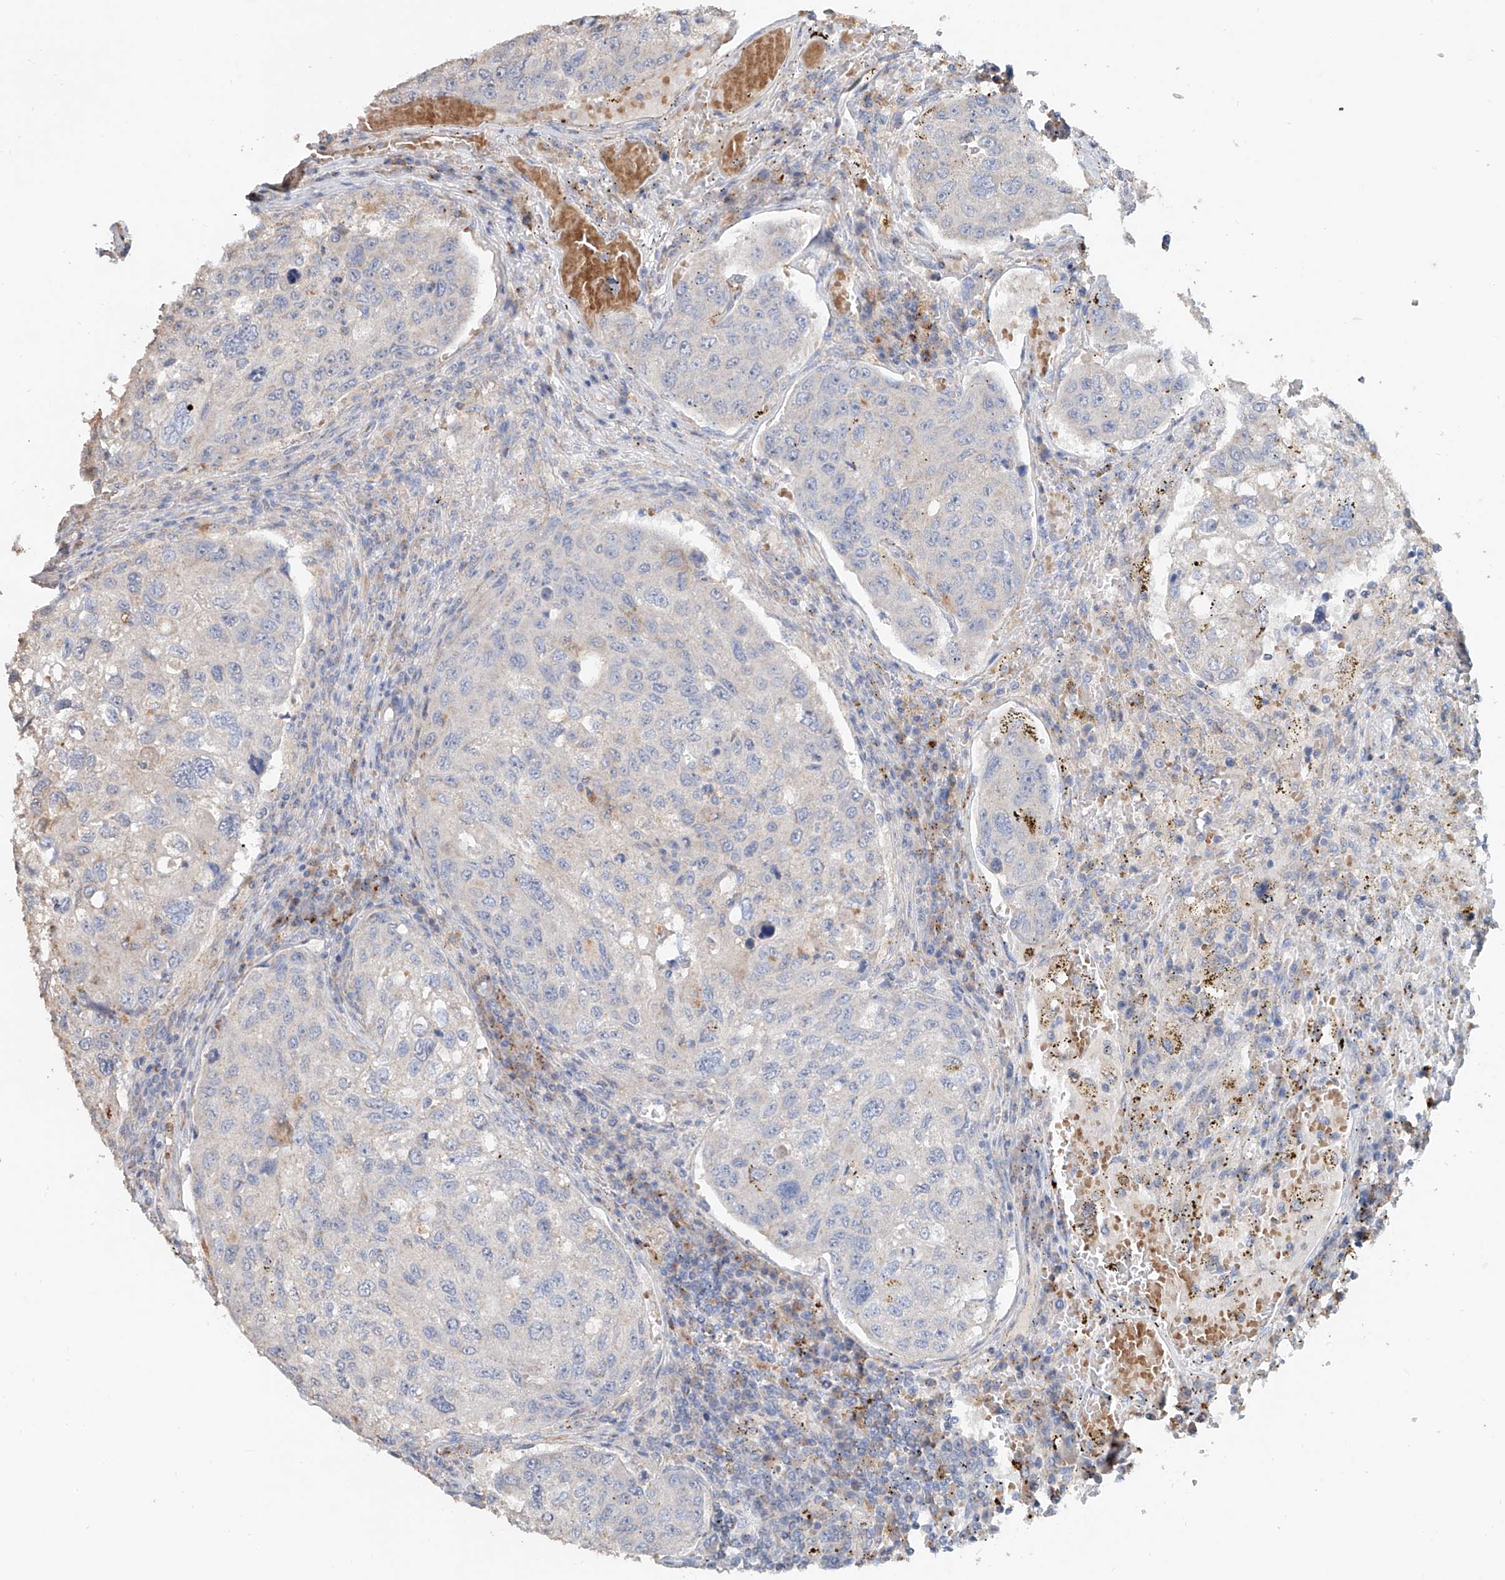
{"staining": {"intensity": "negative", "quantity": "none", "location": "none"}, "tissue": "urothelial cancer", "cell_type": "Tumor cells", "image_type": "cancer", "snomed": [{"axis": "morphology", "description": "Urothelial carcinoma, High grade"}, {"axis": "topography", "description": "Lymph node"}, {"axis": "topography", "description": "Urinary bladder"}], "caption": "Tumor cells are negative for protein expression in human urothelial cancer.", "gene": "TRIM47", "patient": {"sex": "male", "age": 51}}